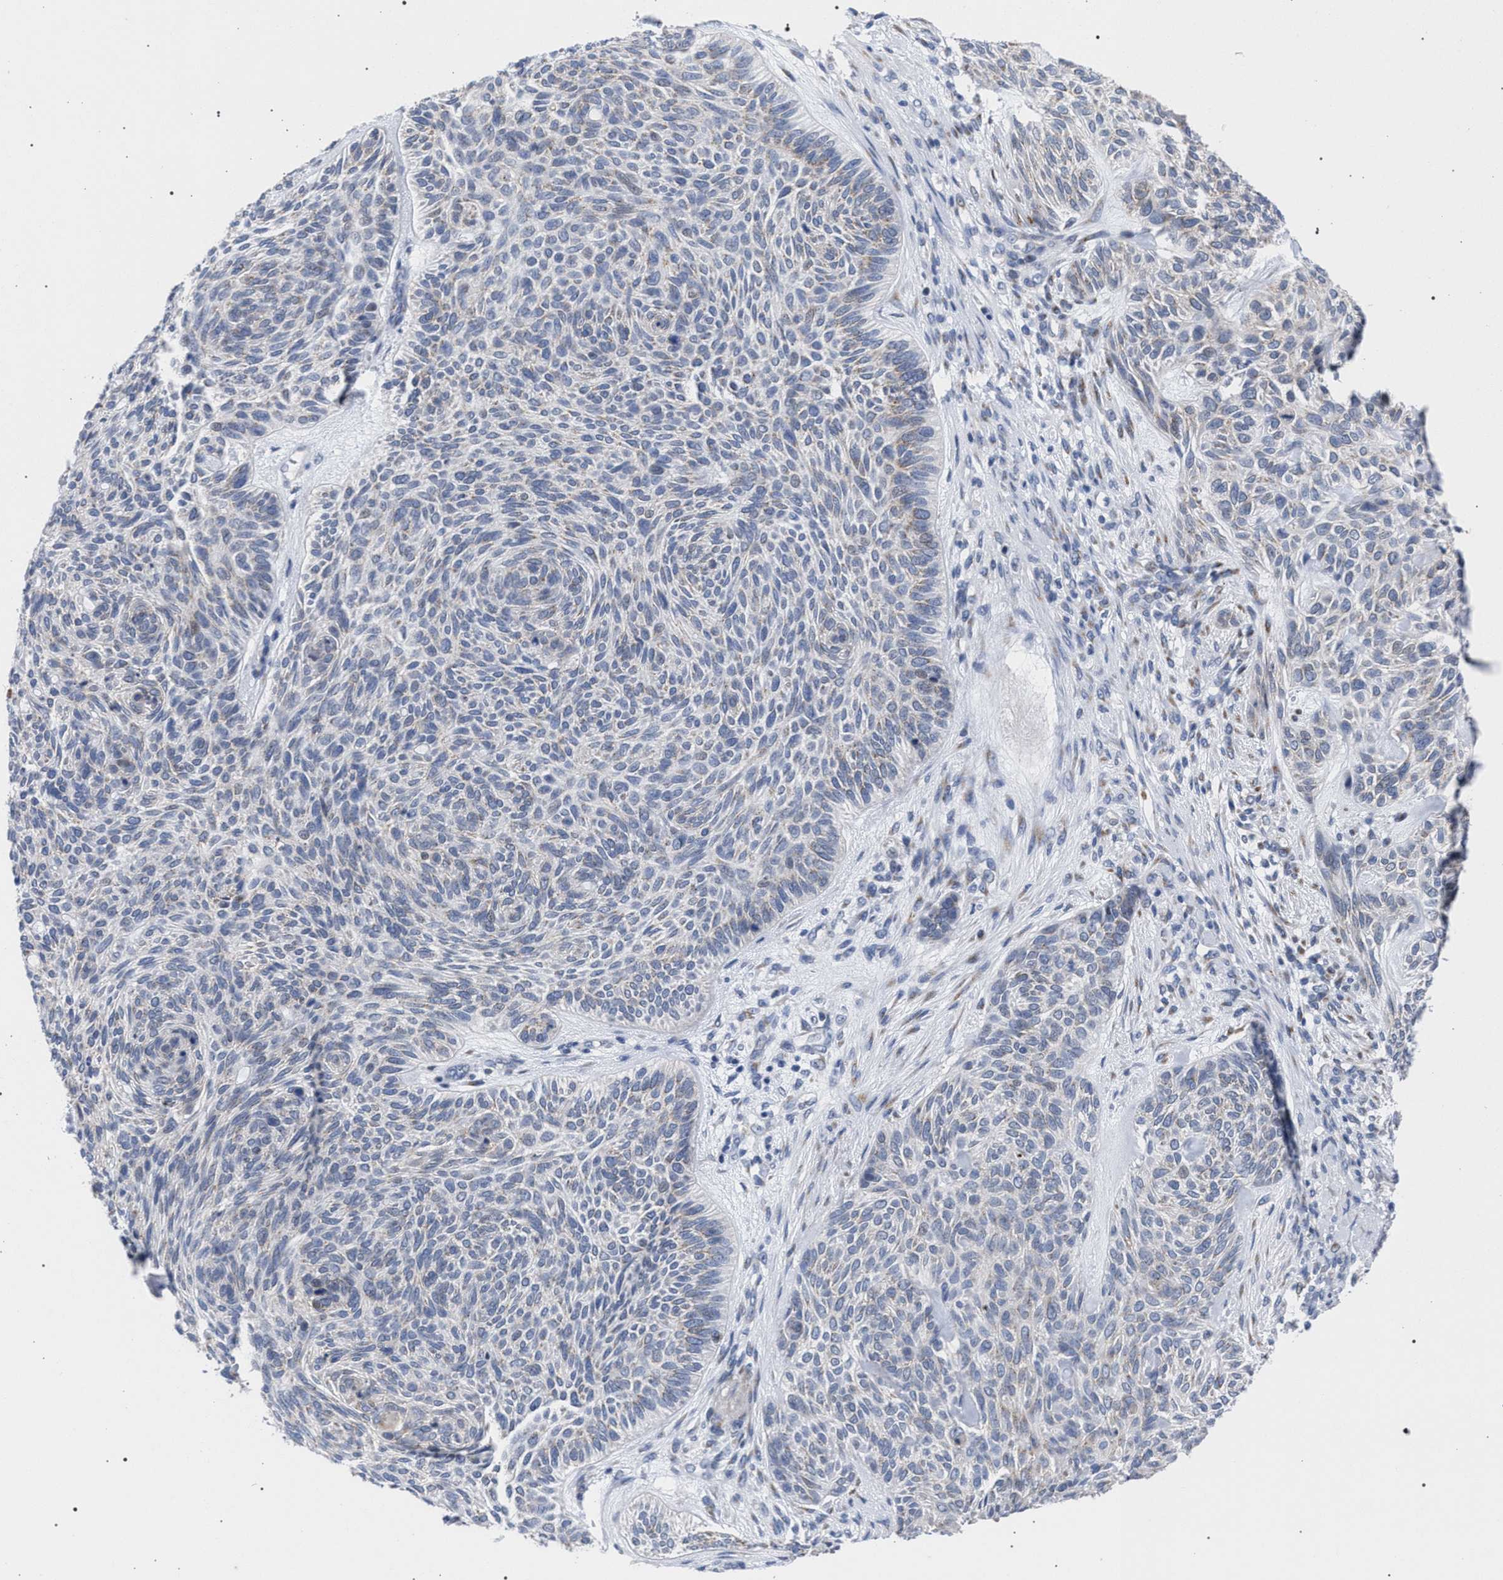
{"staining": {"intensity": "weak", "quantity": "25%-75%", "location": "cytoplasmic/membranous"}, "tissue": "skin cancer", "cell_type": "Tumor cells", "image_type": "cancer", "snomed": [{"axis": "morphology", "description": "Basal cell carcinoma"}, {"axis": "topography", "description": "Skin"}], "caption": "Immunohistochemical staining of skin basal cell carcinoma demonstrates weak cytoplasmic/membranous protein staining in about 25%-75% of tumor cells. The protein of interest is shown in brown color, while the nuclei are stained blue.", "gene": "GOLGA2", "patient": {"sex": "male", "age": 55}}